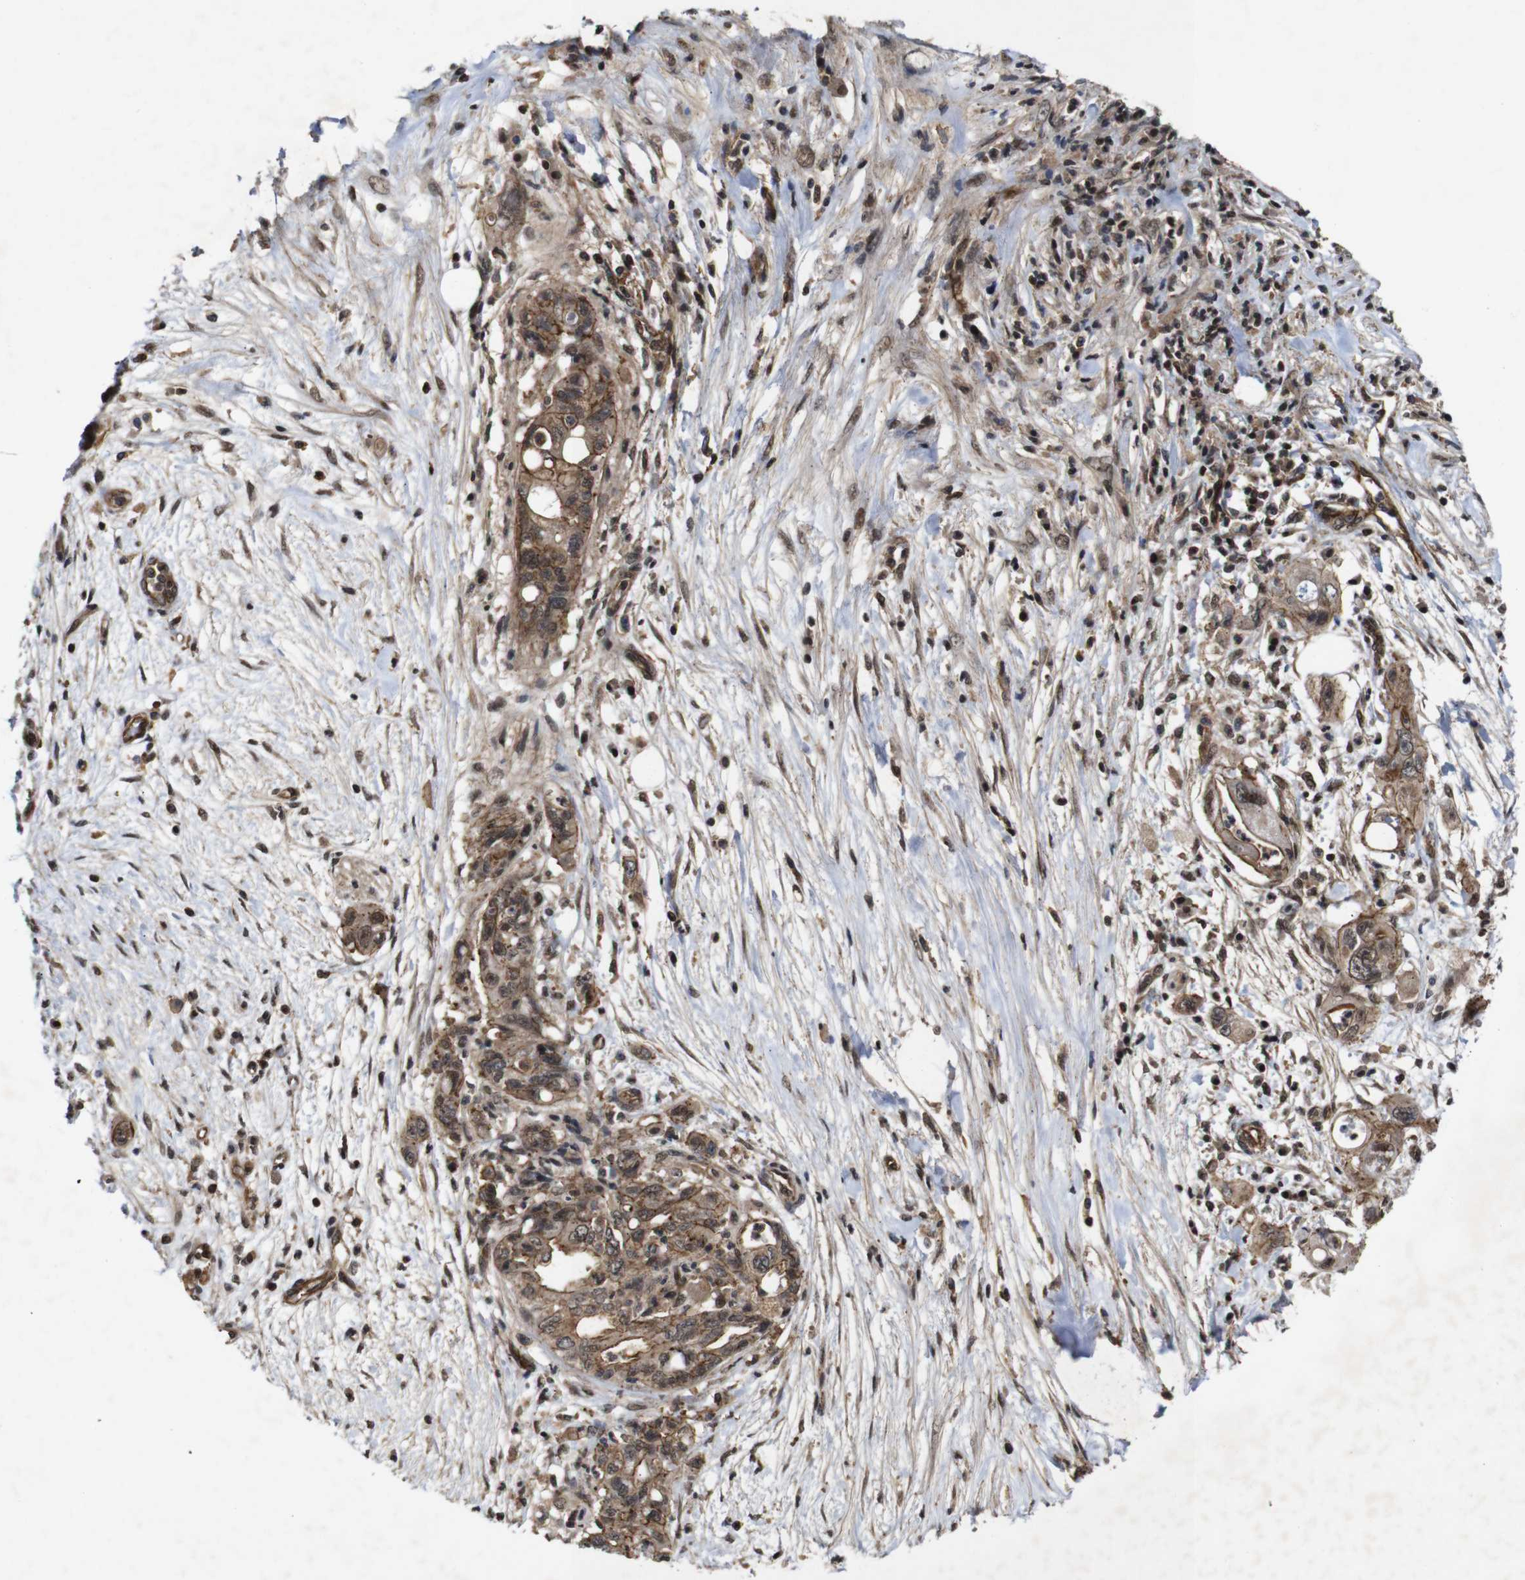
{"staining": {"intensity": "moderate", "quantity": ">75%", "location": "cytoplasmic/membranous"}, "tissue": "pancreatic cancer", "cell_type": "Tumor cells", "image_type": "cancer", "snomed": [{"axis": "morphology", "description": "Normal tissue, NOS"}, {"axis": "topography", "description": "Pancreas"}], "caption": "Moderate cytoplasmic/membranous staining for a protein is present in about >75% of tumor cells of pancreatic cancer using IHC.", "gene": "NANOS1", "patient": {"sex": "male", "age": 42}}